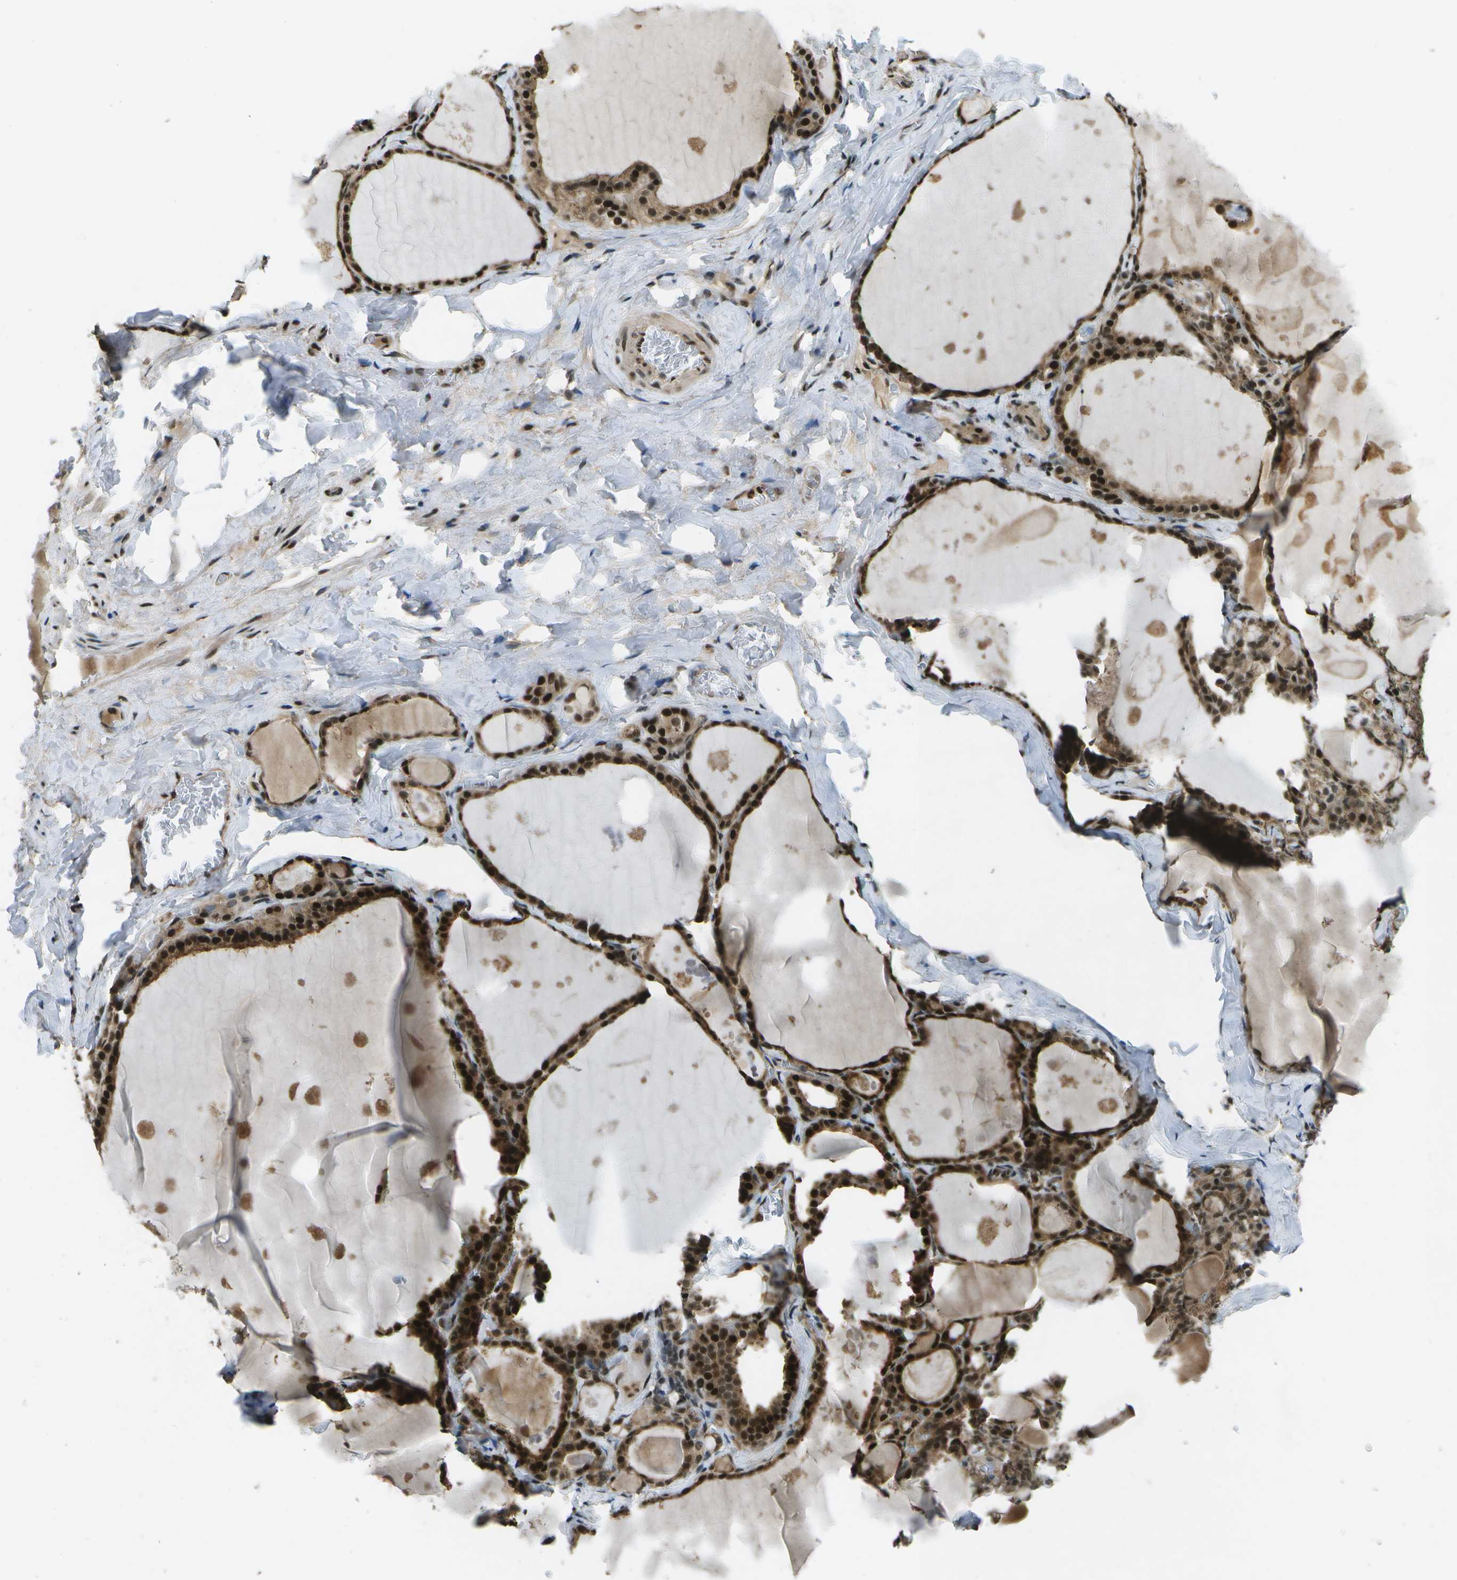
{"staining": {"intensity": "strong", "quantity": ">75%", "location": "cytoplasmic/membranous,nuclear"}, "tissue": "thyroid gland", "cell_type": "Glandular cells", "image_type": "normal", "snomed": [{"axis": "morphology", "description": "Normal tissue, NOS"}, {"axis": "topography", "description": "Thyroid gland"}], "caption": "Thyroid gland stained with DAB (3,3'-diaminobenzidine) IHC displays high levels of strong cytoplasmic/membranous,nuclear positivity in approximately >75% of glandular cells.", "gene": "GANC", "patient": {"sex": "male", "age": 56}}